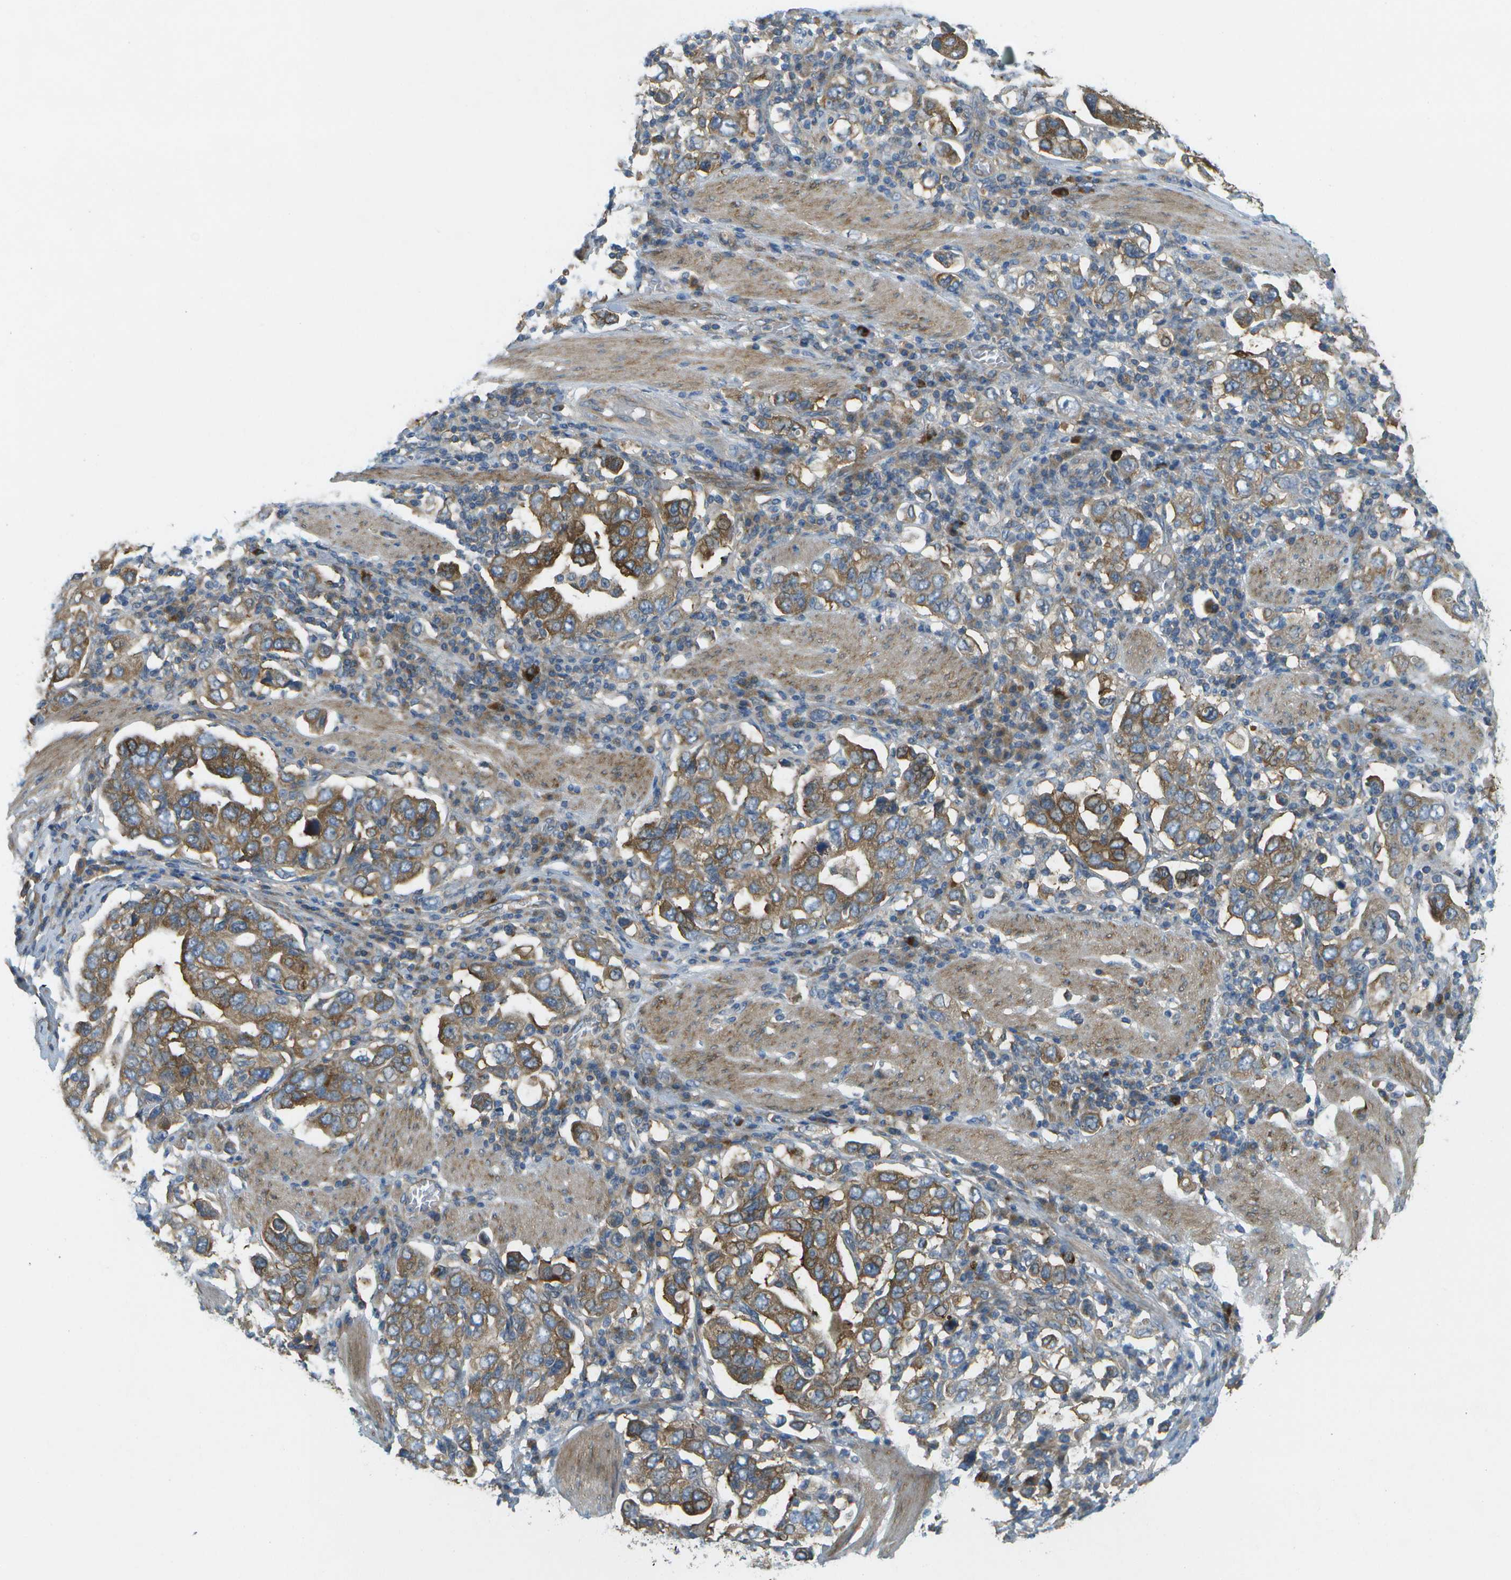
{"staining": {"intensity": "moderate", "quantity": ">75%", "location": "cytoplasmic/membranous"}, "tissue": "stomach cancer", "cell_type": "Tumor cells", "image_type": "cancer", "snomed": [{"axis": "morphology", "description": "Adenocarcinoma, NOS"}, {"axis": "topography", "description": "Stomach, upper"}], "caption": "A medium amount of moderate cytoplasmic/membranous positivity is present in about >75% of tumor cells in stomach adenocarcinoma tissue.", "gene": "WNK2", "patient": {"sex": "male", "age": 62}}